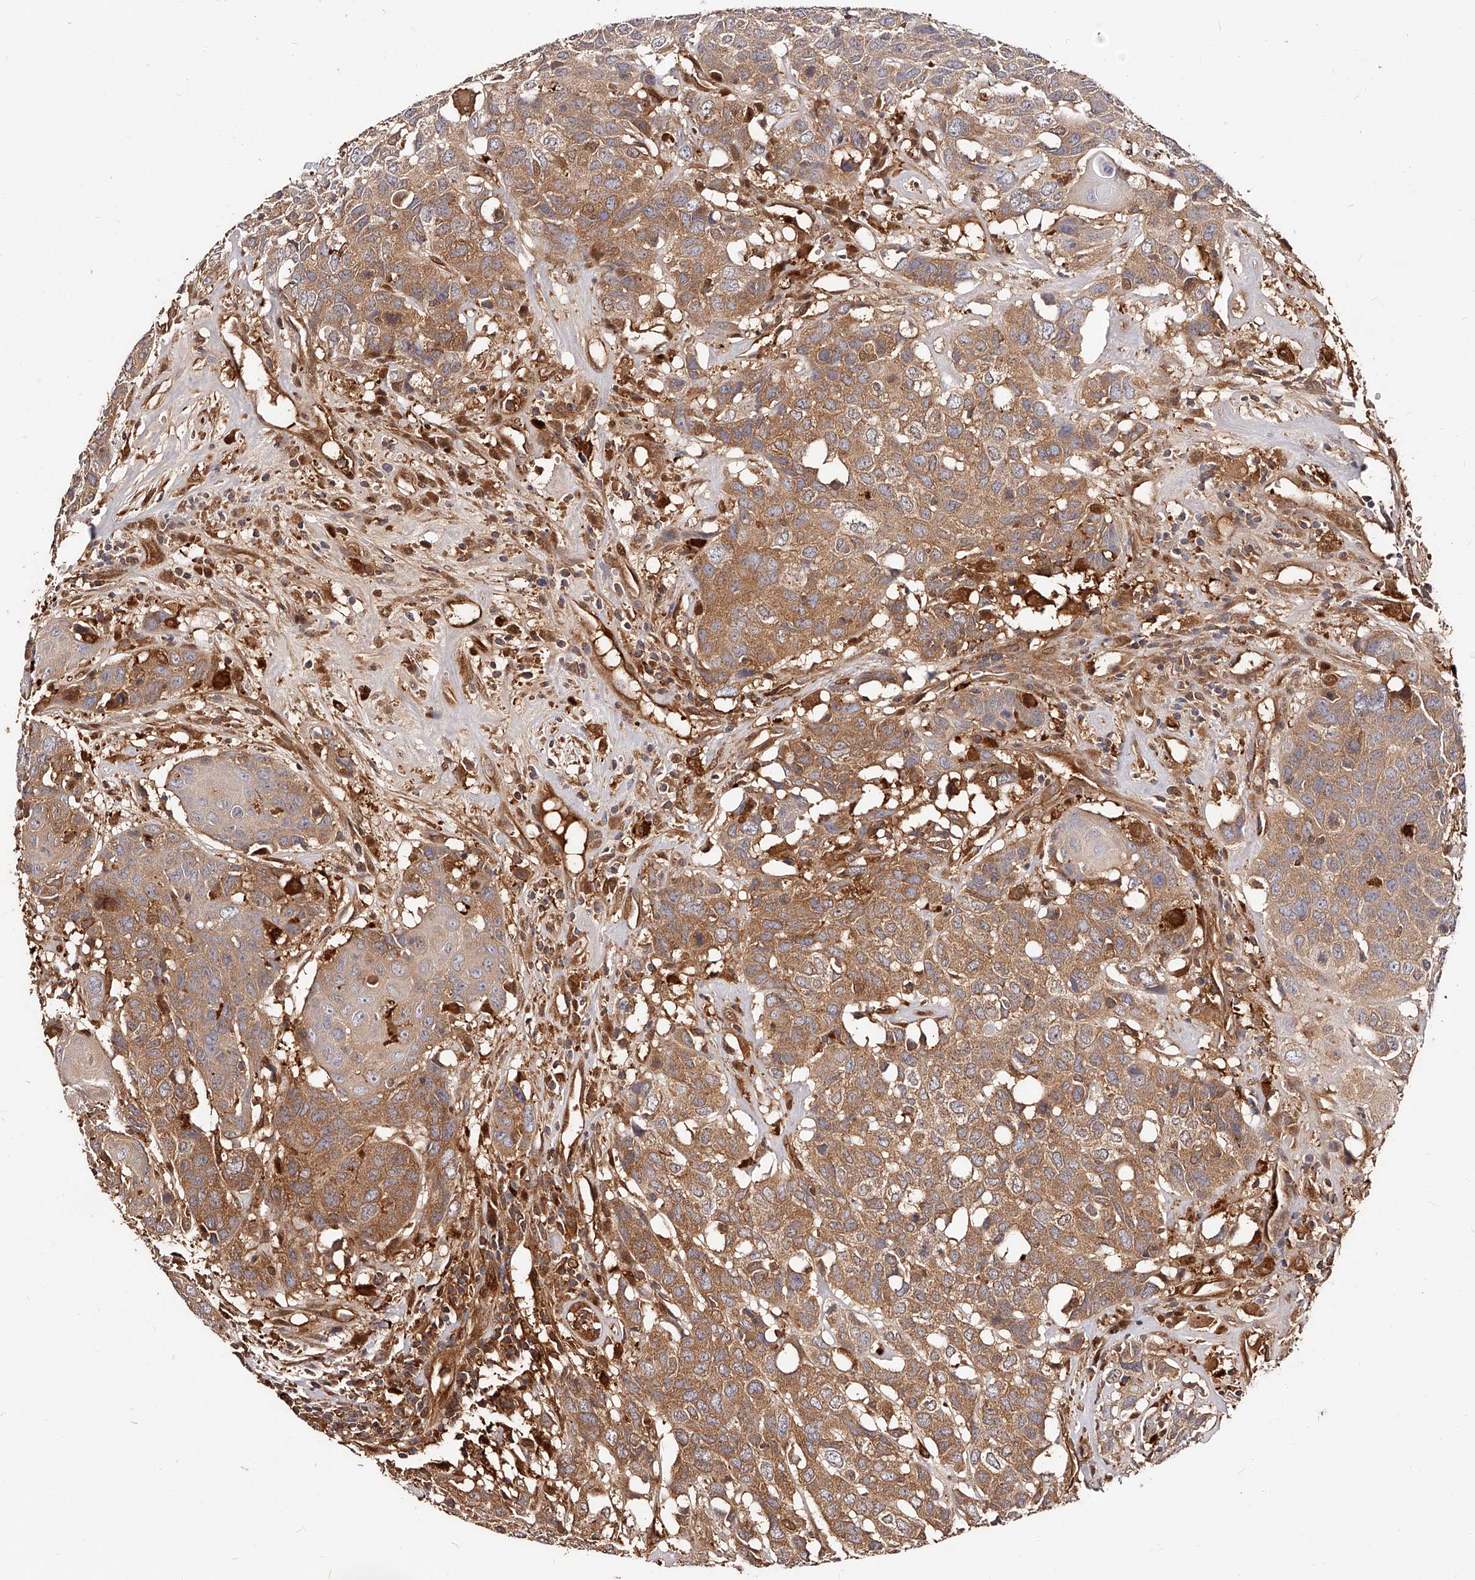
{"staining": {"intensity": "moderate", "quantity": ">75%", "location": "cytoplasmic/membranous"}, "tissue": "head and neck cancer", "cell_type": "Tumor cells", "image_type": "cancer", "snomed": [{"axis": "morphology", "description": "Squamous cell carcinoma, NOS"}, {"axis": "topography", "description": "Head-Neck"}], "caption": "IHC photomicrograph of neoplastic tissue: head and neck cancer stained using immunohistochemistry (IHC) demonstrates medium levels of moderate protein expression localized specifically in the cytoplasmic/membranous of tumor cells, appearing as a cytoplasmic/membranous brown color.", "gene": "LAP3", "patient": {"sex": "male", "age": 66}}